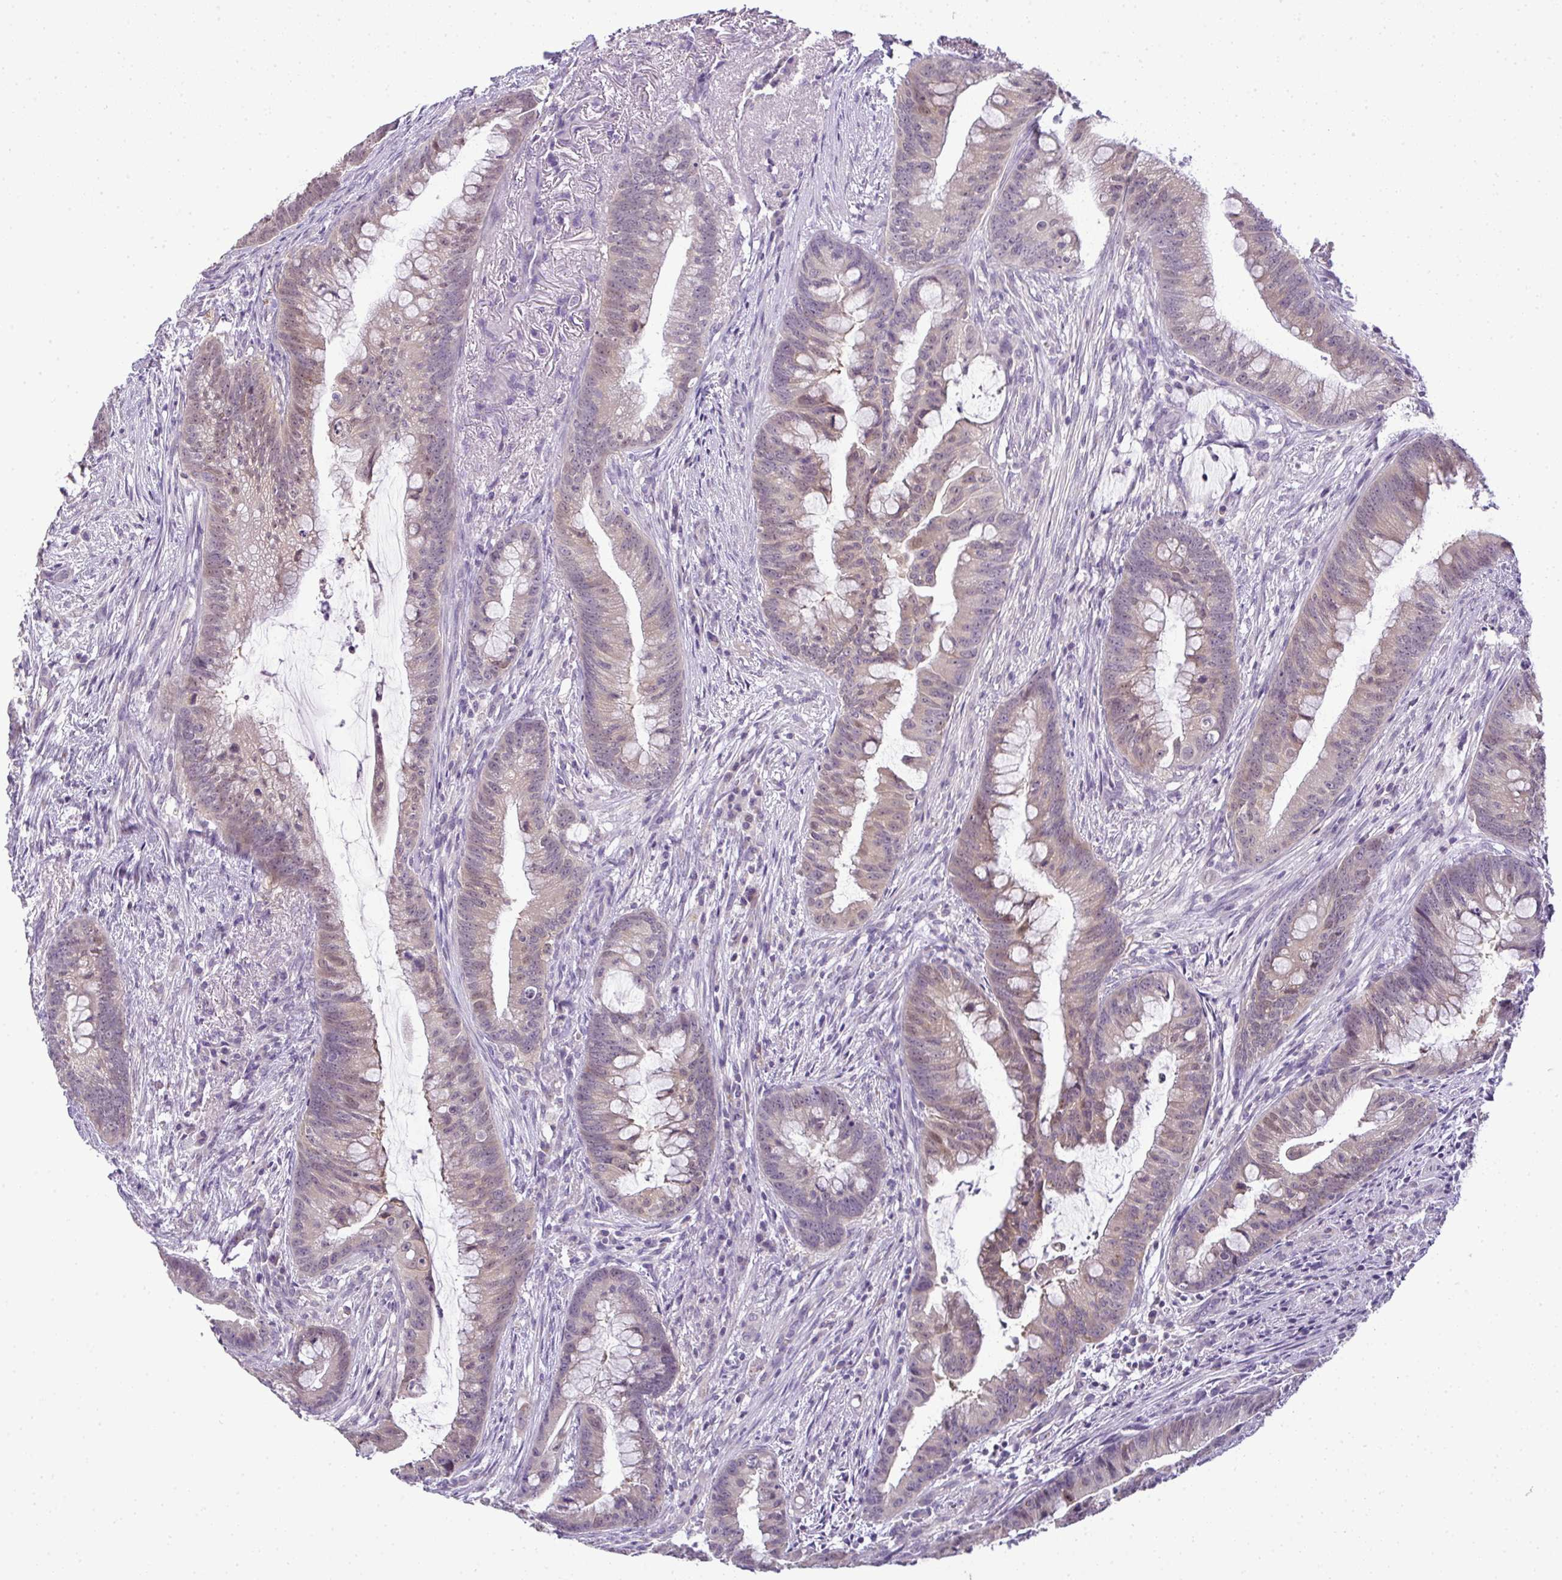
{"staining": {"intensity": "weak", "quantity": "<25%", "location": "cytoplasmic/membranous"}, "tissue": "colorectal cancer", "cell_type": "Tumor cells", "image_type": "cancer", "snomed": [{"axis": "morphology", "description": "Adenocarcinoma, NOS"}, {"axis": "topography", "description": "Colon"}], "caption": "An immunohistochemistry image of colorectal adenocarcinoma is shown. There is no staining in tumor cells of colorectal adenocarcinoma. The staining was performed using DAB to visualize the protein expression in brown, while the nuclei were stained in blue with hematoxylin (Magnification: 20x).", "gene": "CMPK1", "patient": {"sex": "male", "age": 62}}